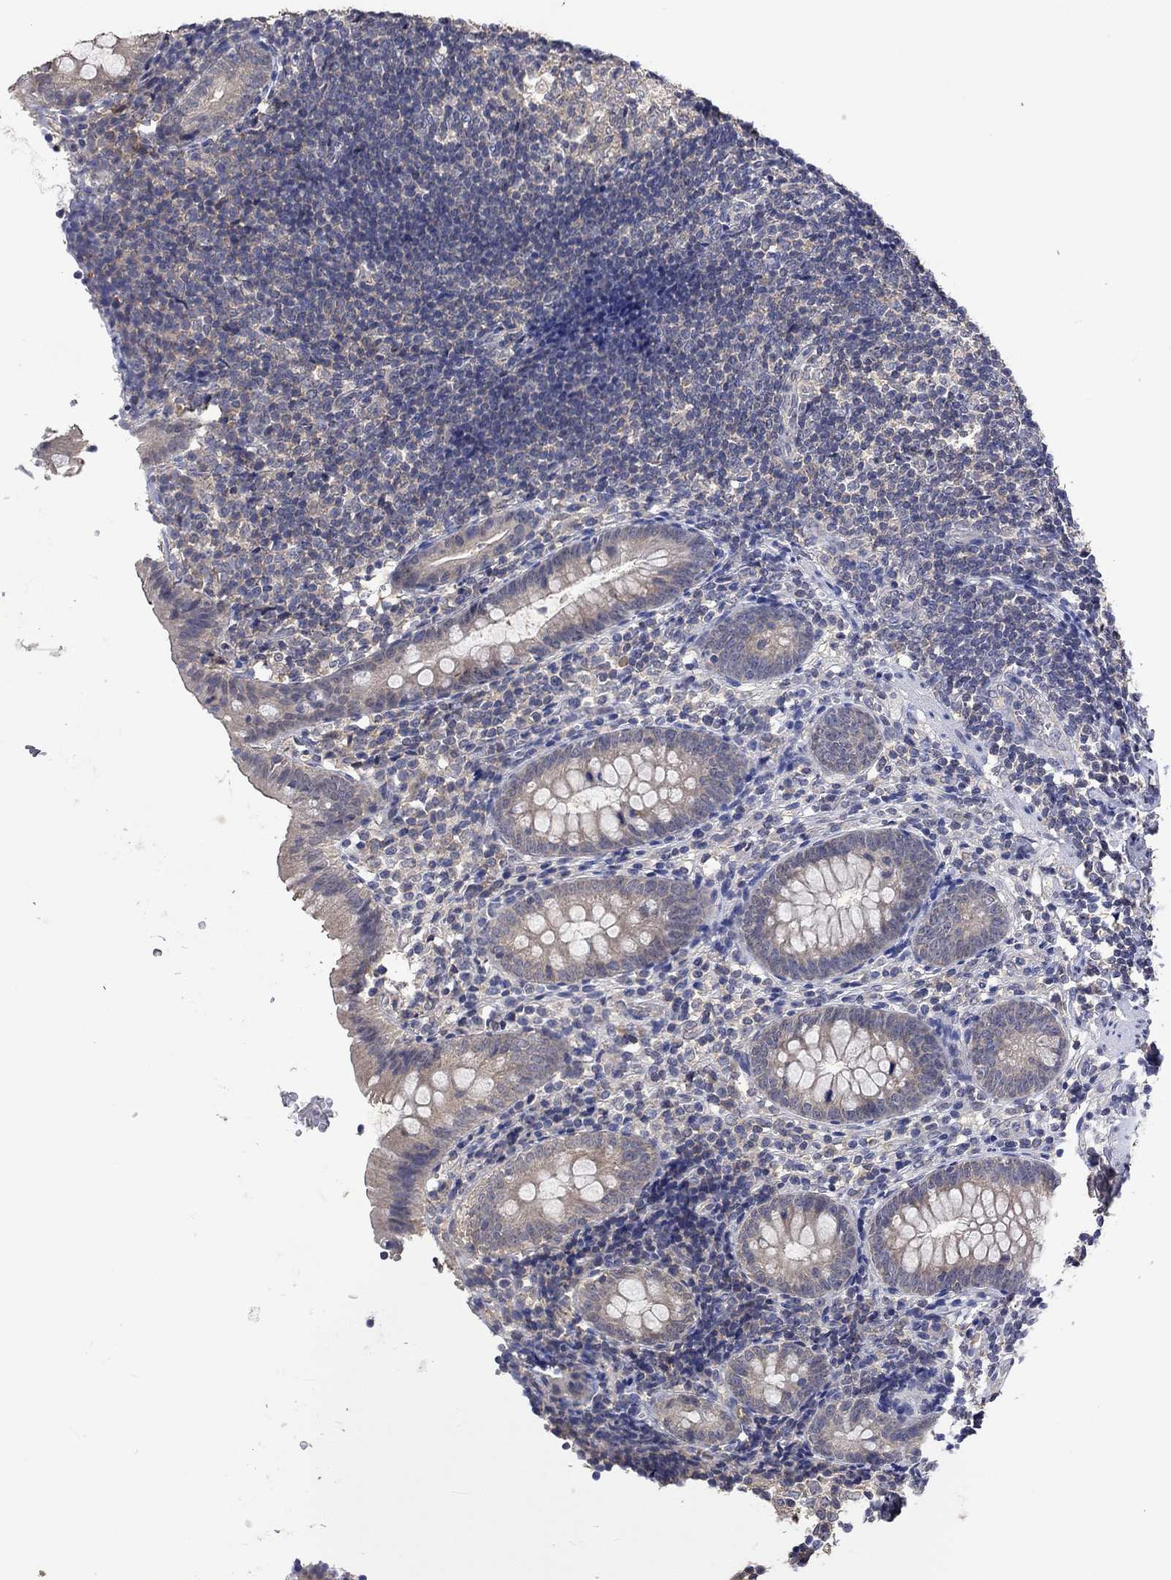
{"staining": {"intensity": "weak", "quantity": "<25%", "location": "cytoplasmic/membranous"}, "tissue": "appendix", "cell_type": "Glandular cells", "image_type": "normal", "snomed": [{"axis": "morphology", "description": "Normal tissue, NOS"}, {"axis": "topography", "description": "Appendix"}], "caption": "A histopathology image of appendix stained for a protein demonstrates no brown staining in glandular cells. (DAB immunohistochemistry (IHC) with hematoxylin counter stain).", "gene": "PTPN20", "patient": {"sex": "female", "age": 40}}